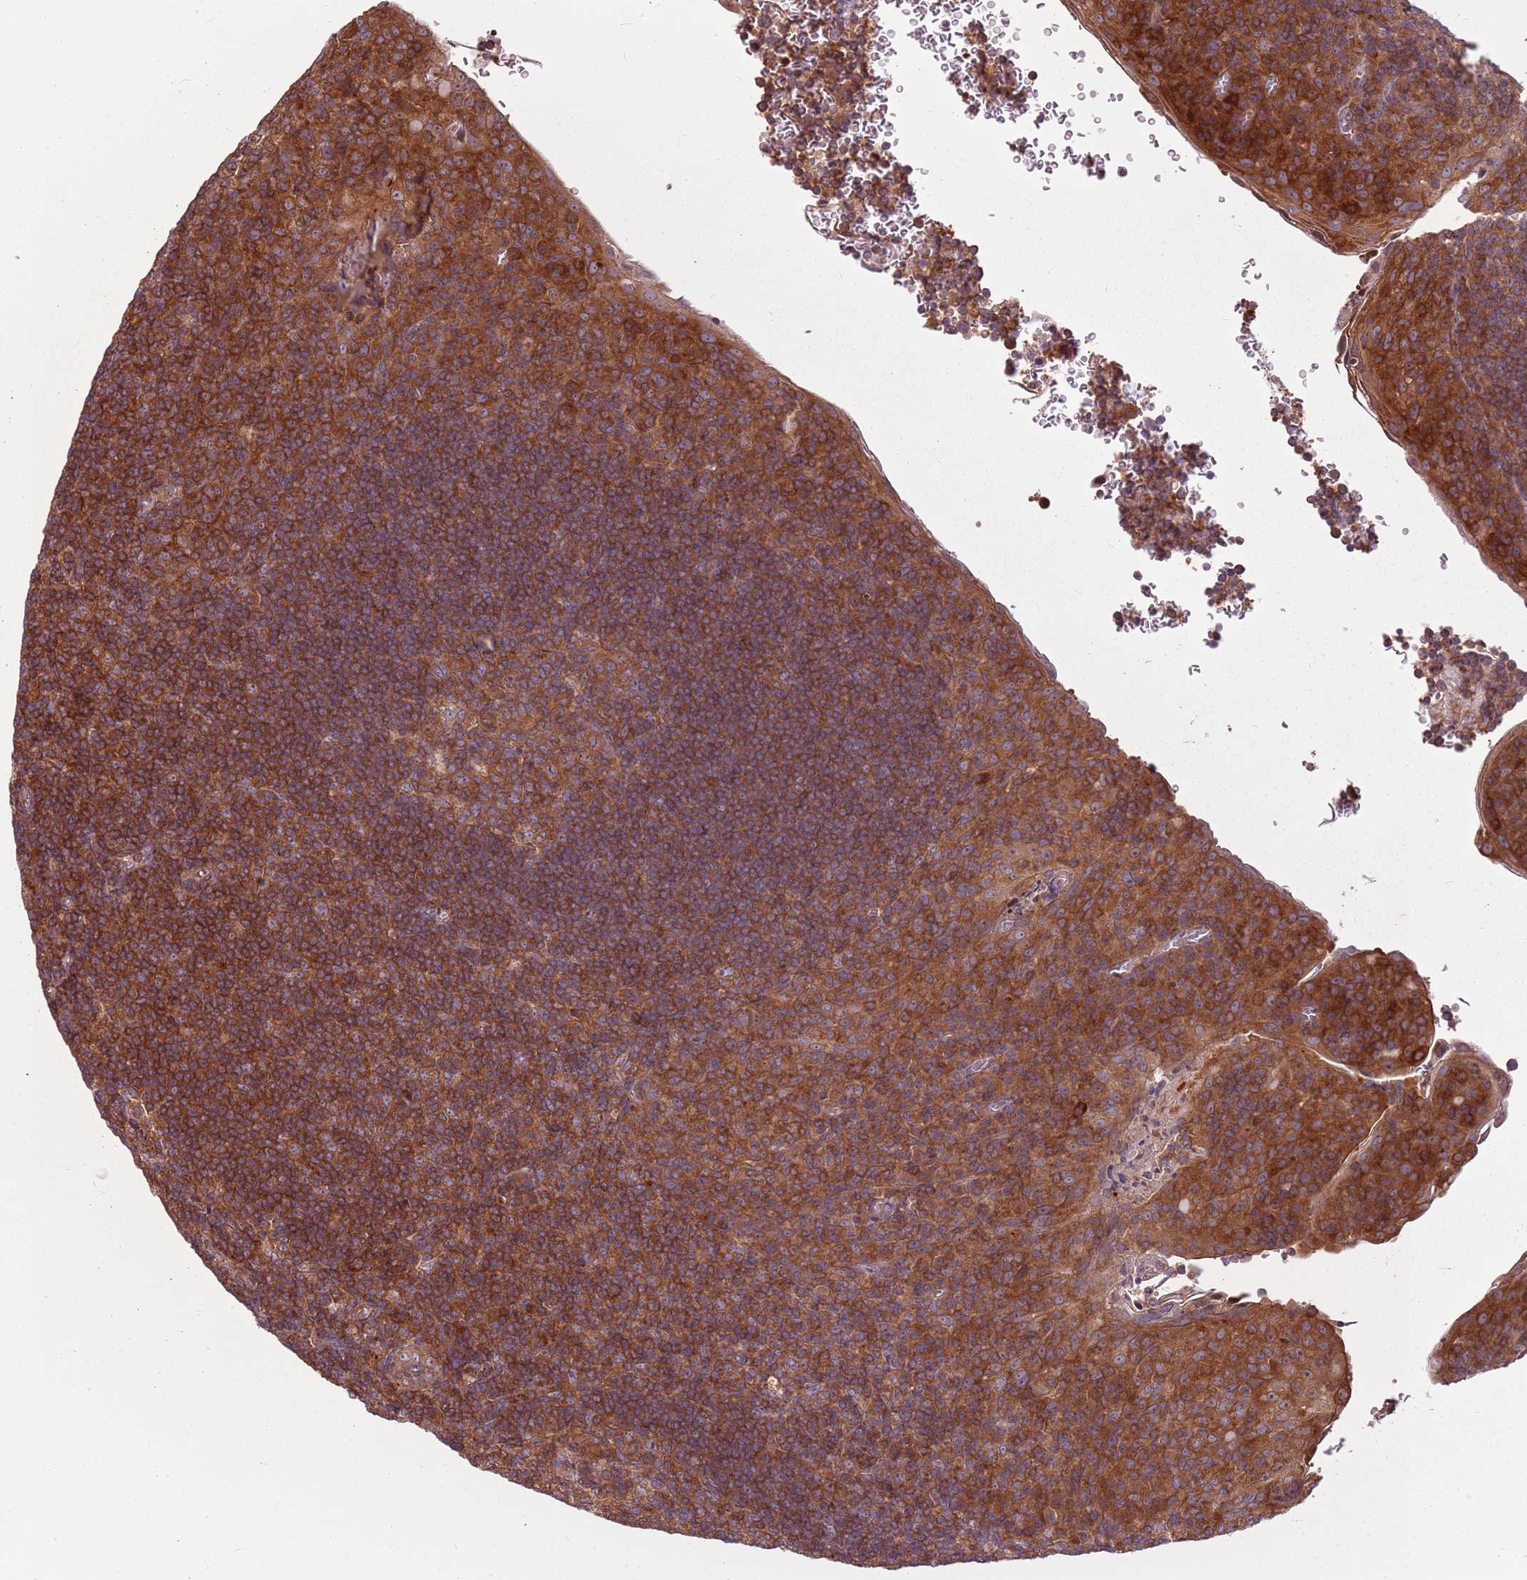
{"staining": {"intensity": "moderate", "quantity": ">75%", "location": "cytoplasmic/membranous"}, "tissue": "tonsil", "cell_type": "Germinal center cells", "image_type": "normal", "snomed": [{"axis": "morphology", "description": "Normal tissue, NOS"}, {"axis": "topography", "description": "Tonsil"}], "caption": "The photomicrograph exhibits a brown stain indicating the presence of a protein in the cytoplasmic/membranous of germinal center cells in tonsil. The staining was performed using DAB (3,3'-diaminobenzidine), with brown indicating positive protein expression. Nuclei are stained blue with hematoxylin.", "gene": "RPL21", "patient": {"sex": "male", "age": 17}}